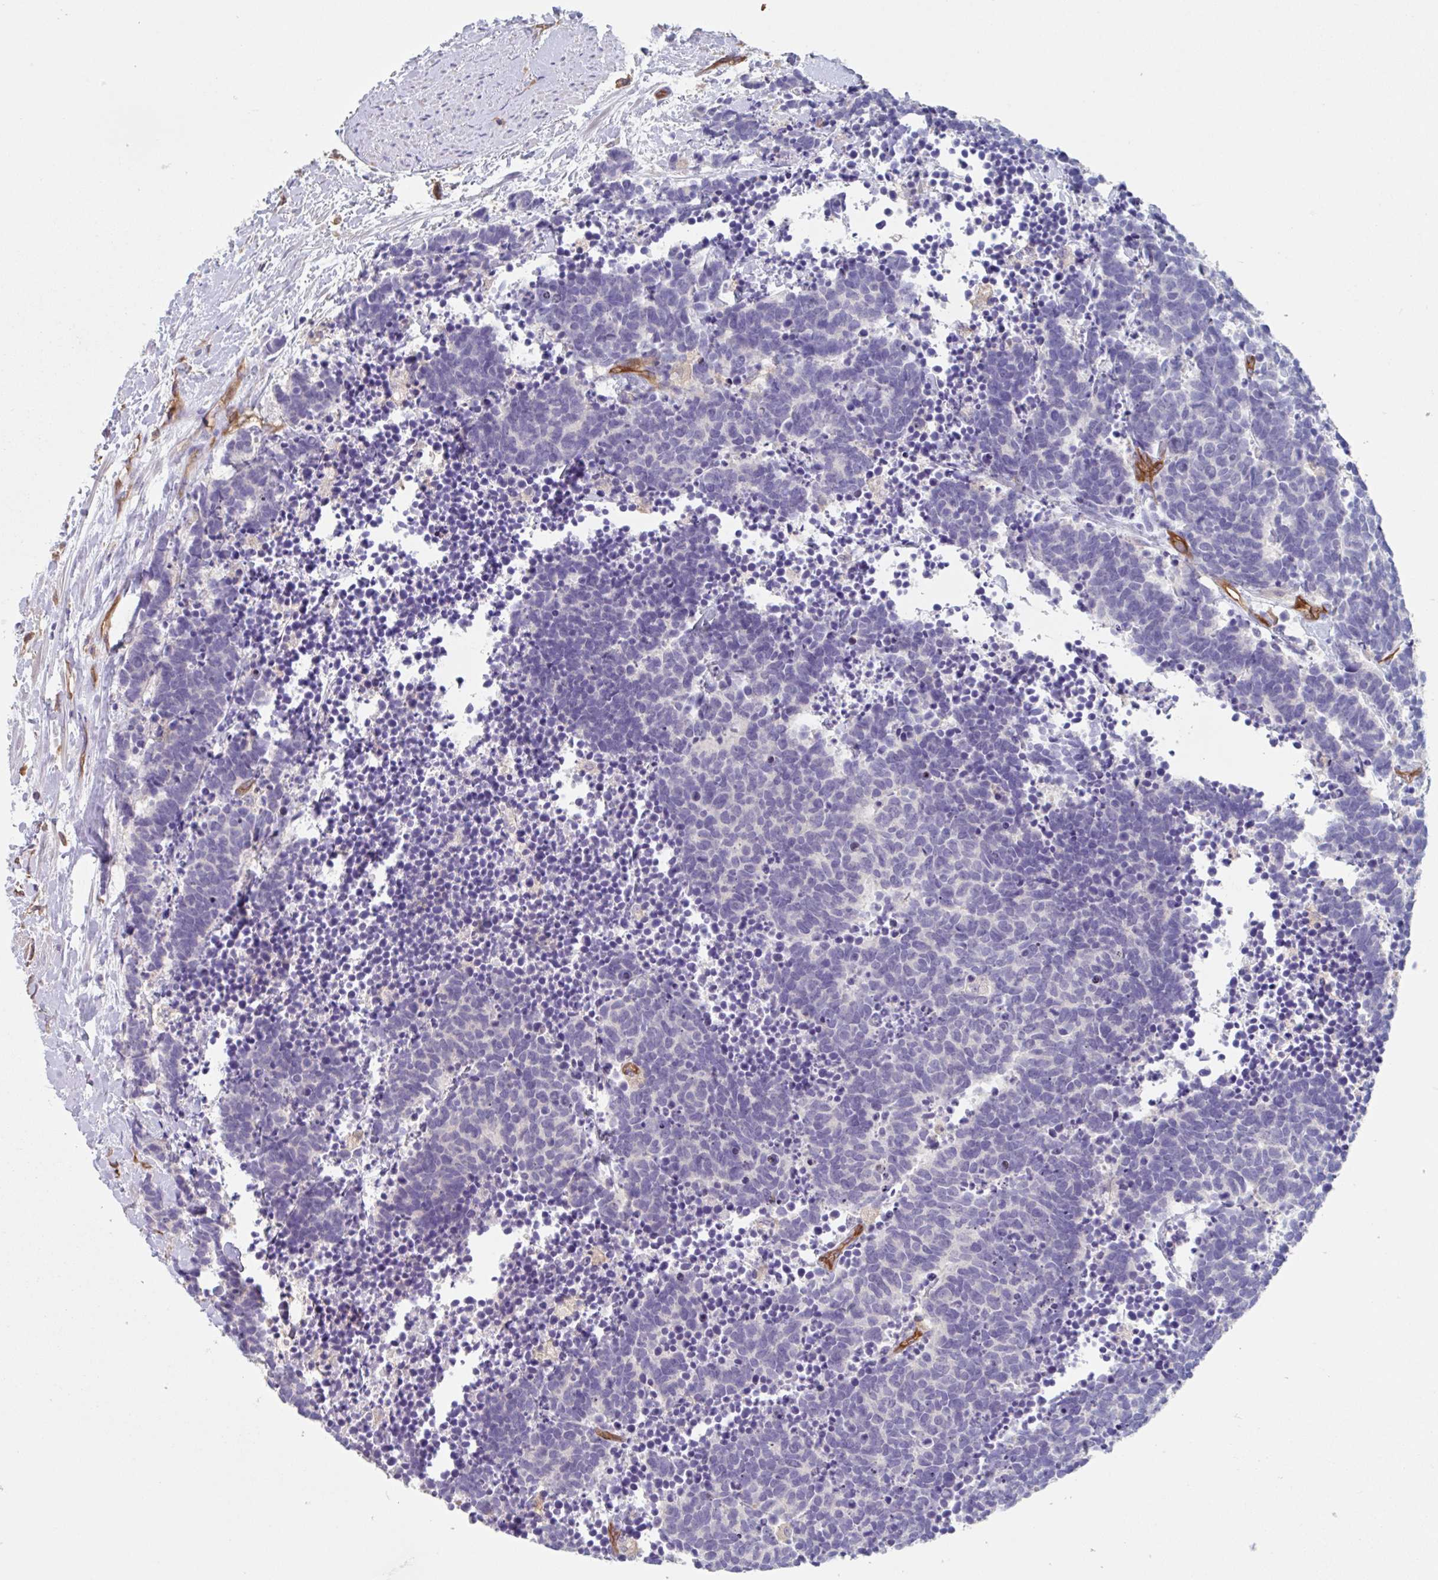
{"staining": {"intensity": "negative", "quantity": "none", "location": "none"}, "tissue": "carcinoid", "cell_type": "Tumor cells", "image_type": "cancer", "snomed": [{"axis": "morphology", "description": "Carcinoma, NOS"}, {"axis": "morphology", "description": "Carcinoid, malignant, NOS"}, {"axis": "topography", "description": "Prostate"}], "caption": "High magnification brightfield microscopy of carcinoid (malignant) stained with DAB (3,3'-diaminobenzidine) (brown) and counterstained with hematoxylin (blue): tumor cells show no significant positivity.", "gene": "EHD4", "patient": {"sex": "male", "age": 57}}